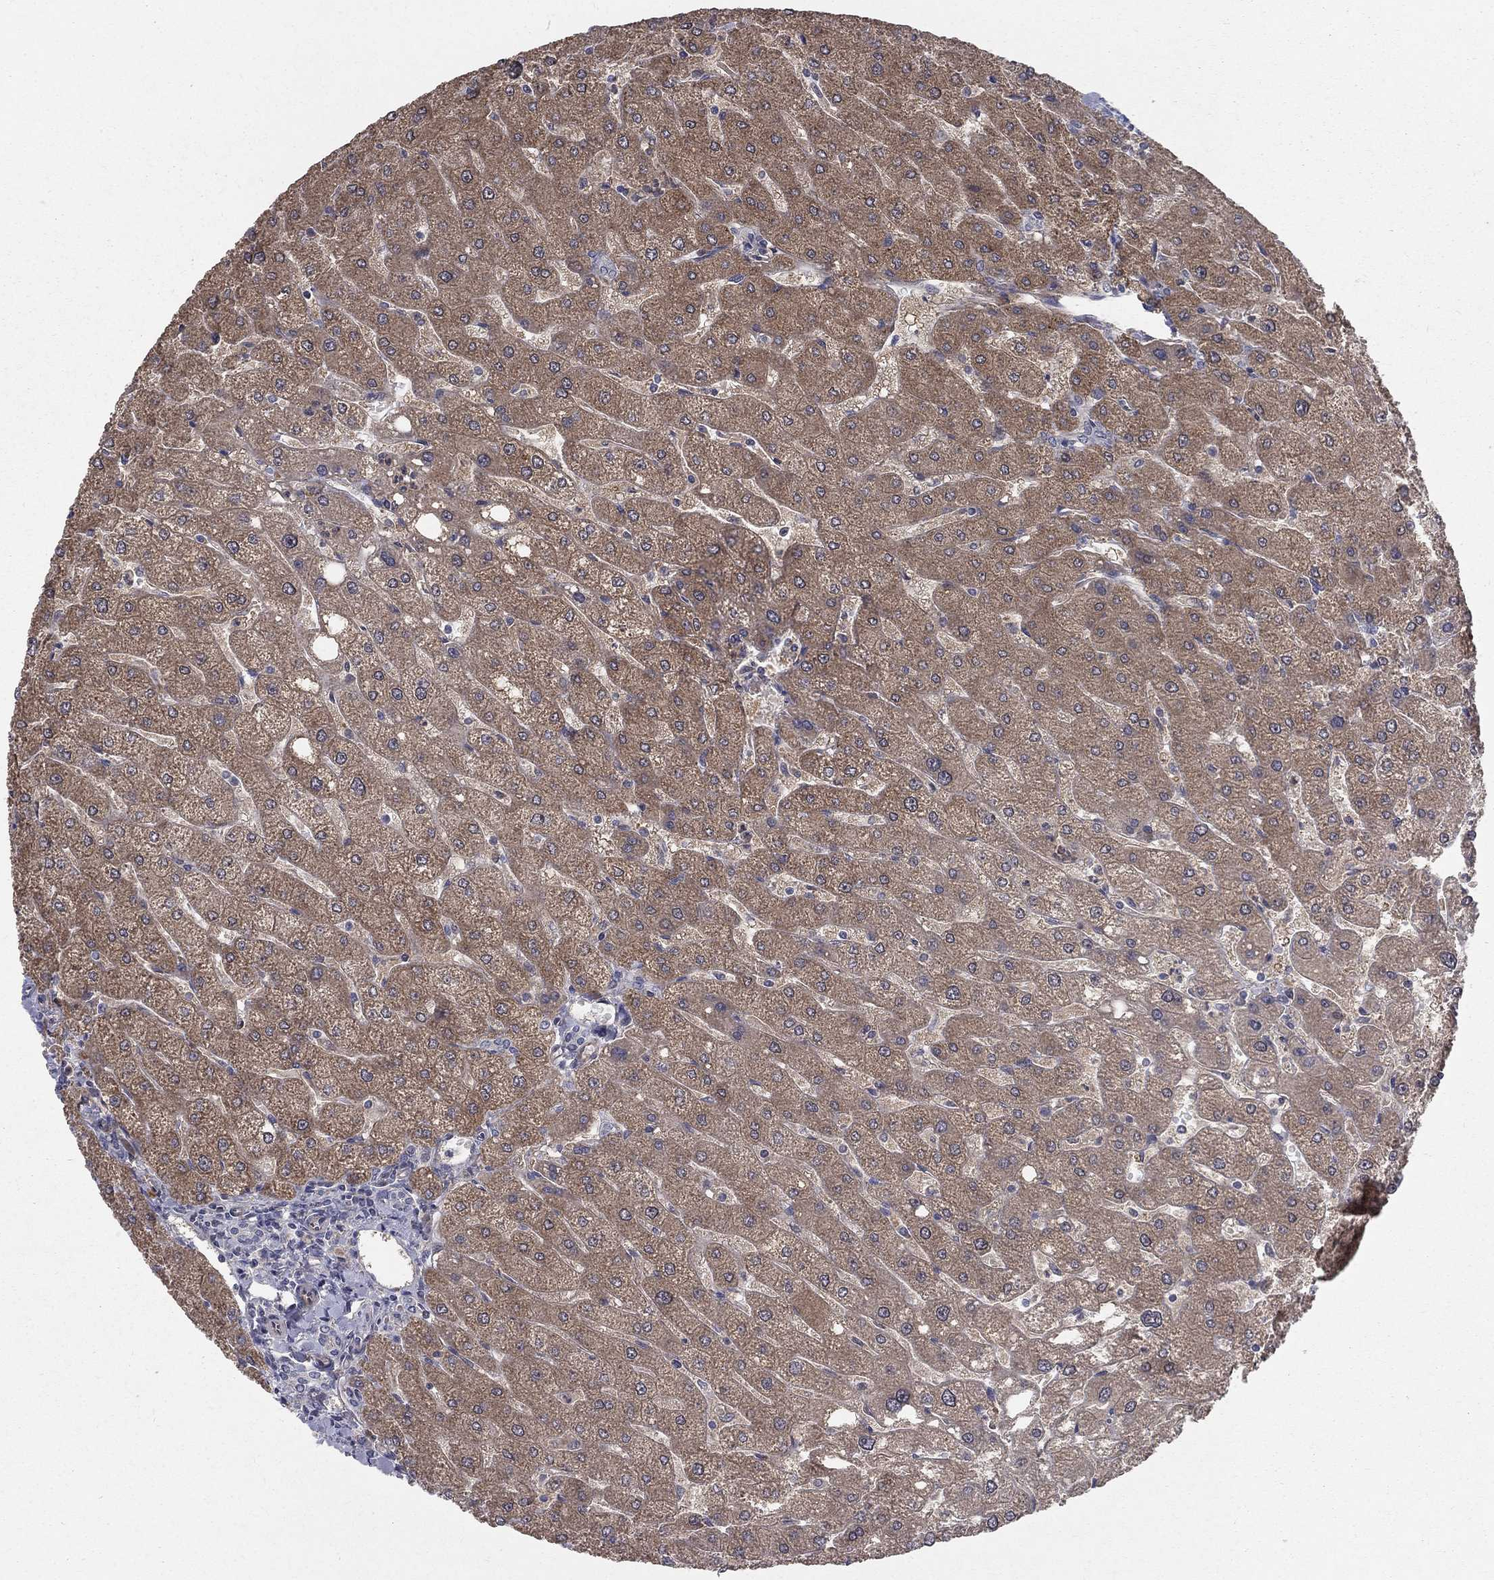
{"staining": {"intensity": "negative", "quantity": "none", "location": "none"}, "tissue": "liver", "cell_type": "Cholangiocytes", "image_type": "normal", "snomed": [{"axis": "morphology", "description": "Normal tissue, NOS"}, {"axis": "topography", "description": "Liver"}], "caption": "Cholangiocytes show no significant positivity in unremarkable liver. (DAB IHC with hematoxylin counter stain).", "gene": "MSRA", "patient": {"sex": "male", "age": 67}}